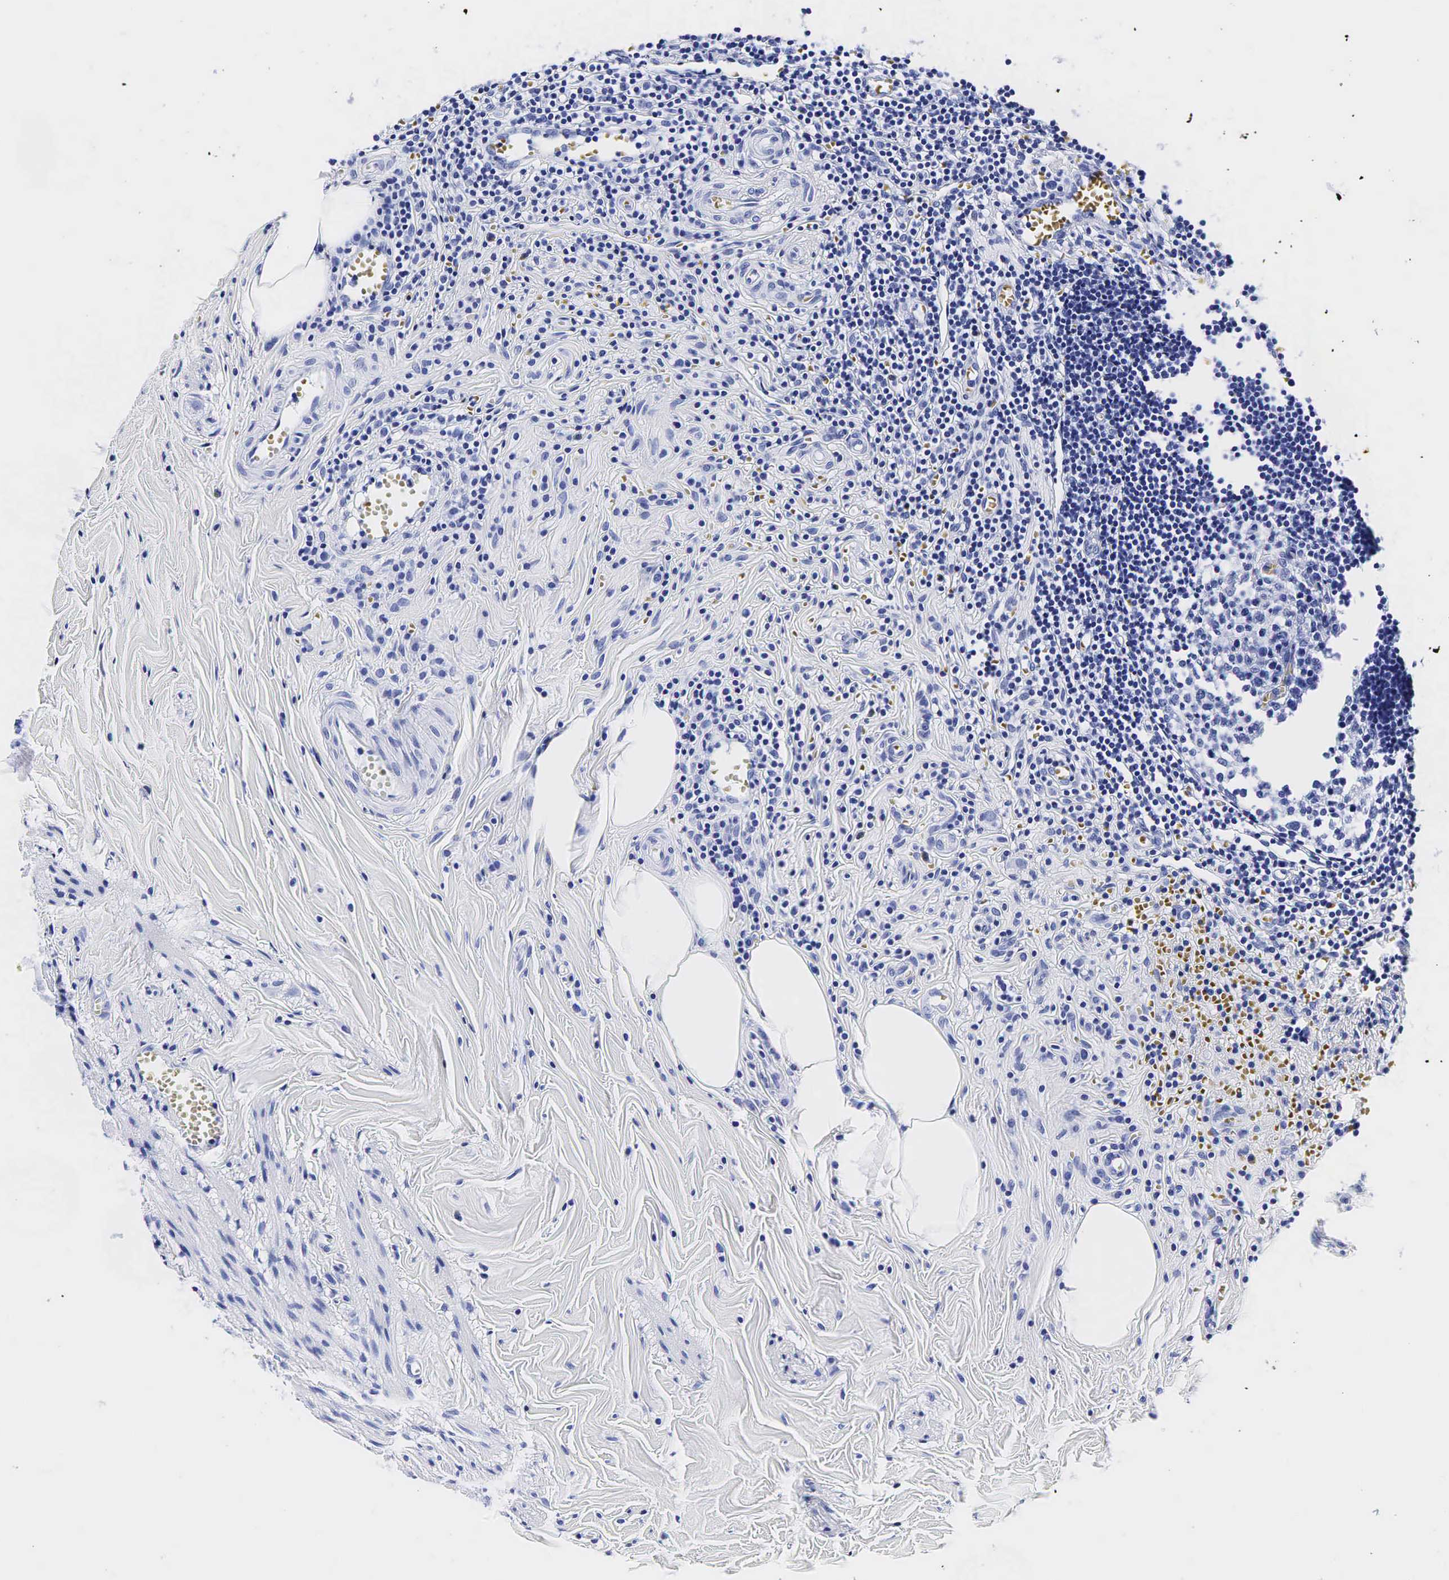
{"staining": {"intensity": "negative", "quantity": "none", "location": "none"}, "tissue": "appendix", "cell_type": "Glandular cells", "image_type": "normal", "snomed": [{"axis": "morphology", "description": "Normal tissue, NOS"}, {"axis": "topography", "description": "Appendix"}], "caption": "Immunohistochemistry of normal human appendix demonstrates no positivity in glandular cells. (DAB (3,3'-diaminobenzidine) IHC with hematoxylin counter stain).", "gene": "KLK3", "patient": {"sex": "female", "age": 19}}